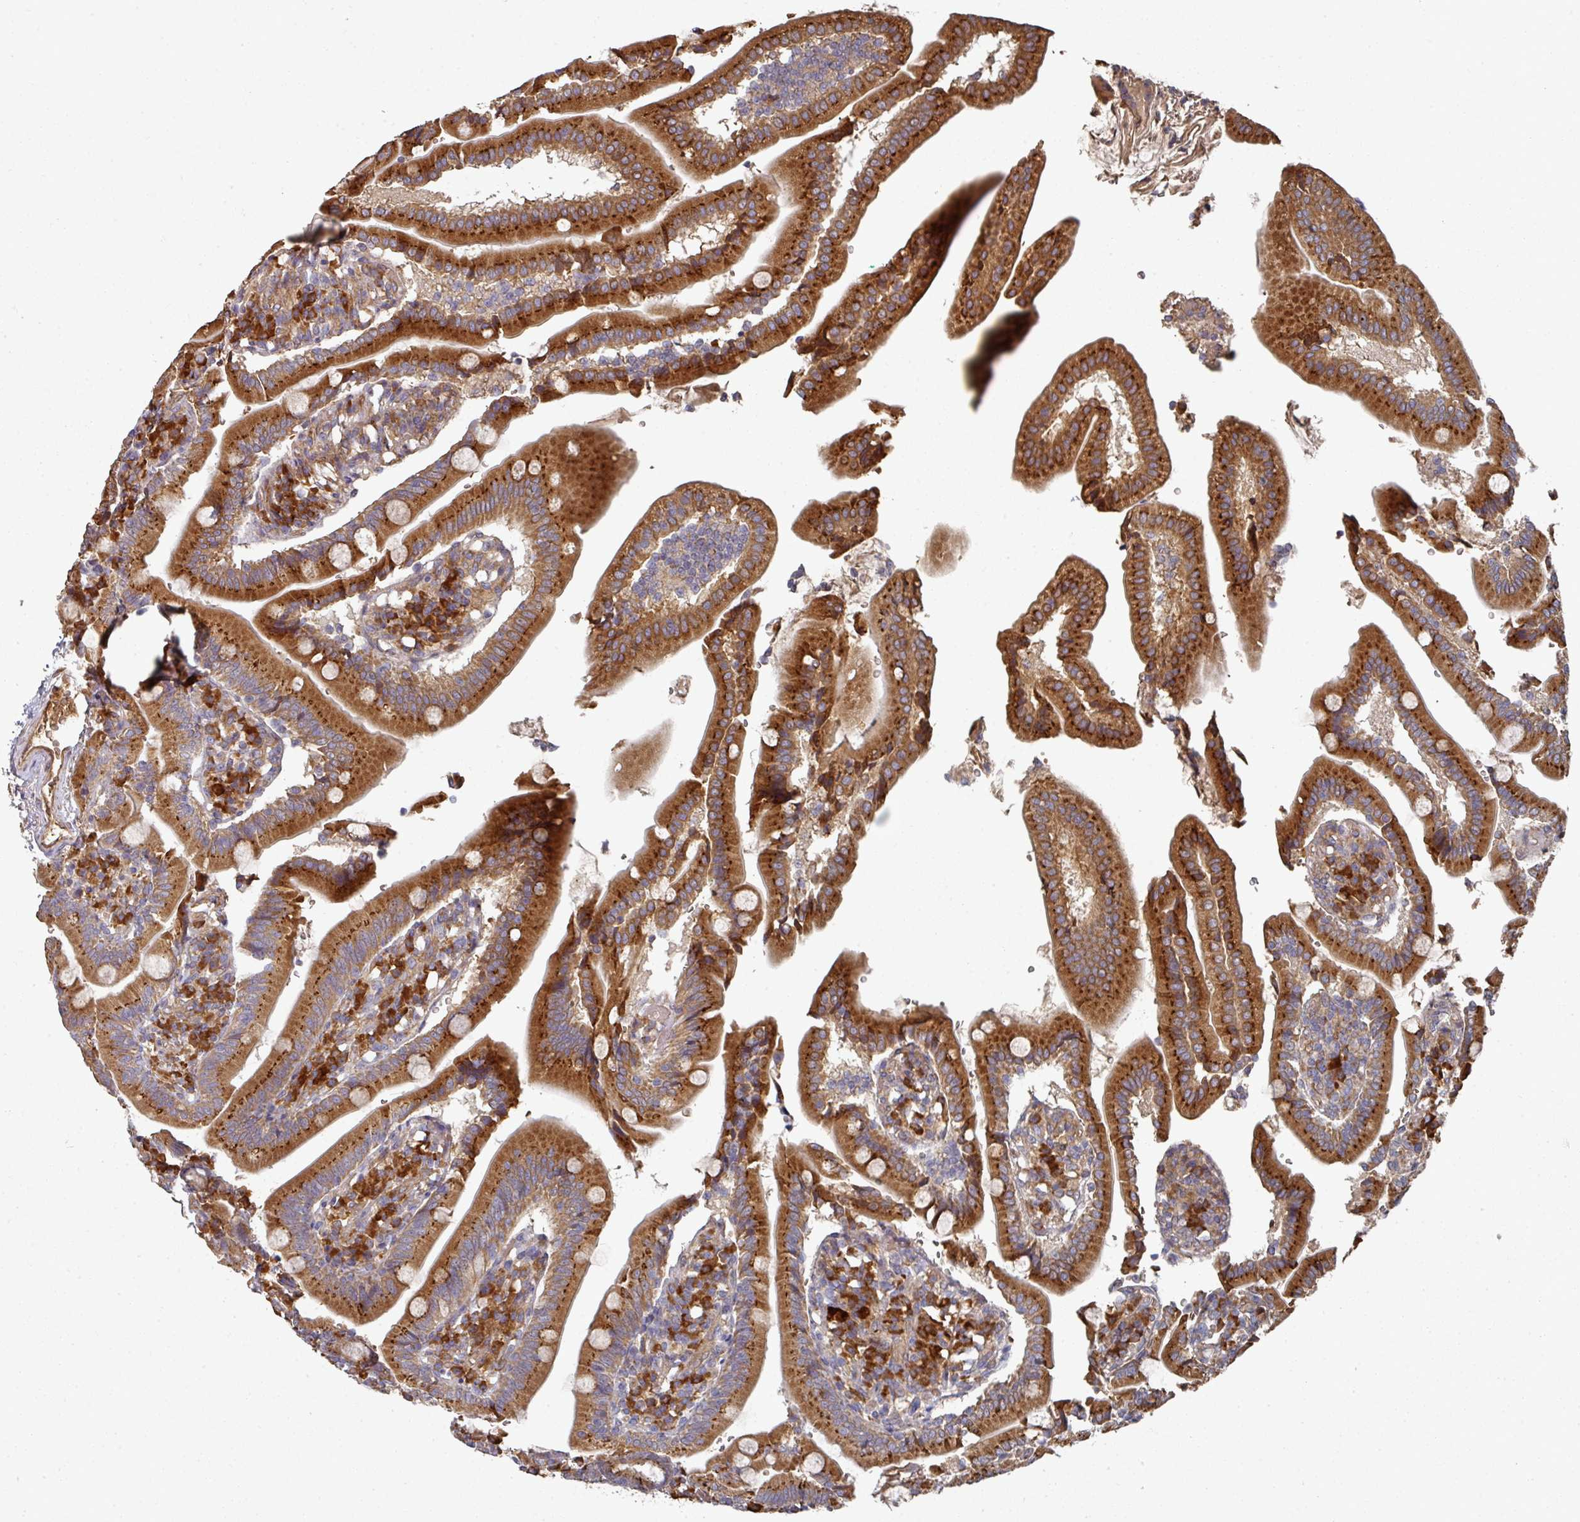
{"staining": {"intensity": "strong", "quantity": ">75%", "location": "cytoplasmic/membranous"}, "tissue": "duodenum", "cell_type": "Glandular cells", "image_type": "normal", "snomed": [{"axis": "morphology", "description": "Normal tissue, NOS"}, {"axis": "topography", "description": "Duodenum"}], "caption": "This is a histology image of IHC staining of unremarkable duodenum, which shows strong expression in the cytoplasmic/membranous of glandular cells.", "gene": "EDEM2", "patient": {"sex": "female", "age": 67}}